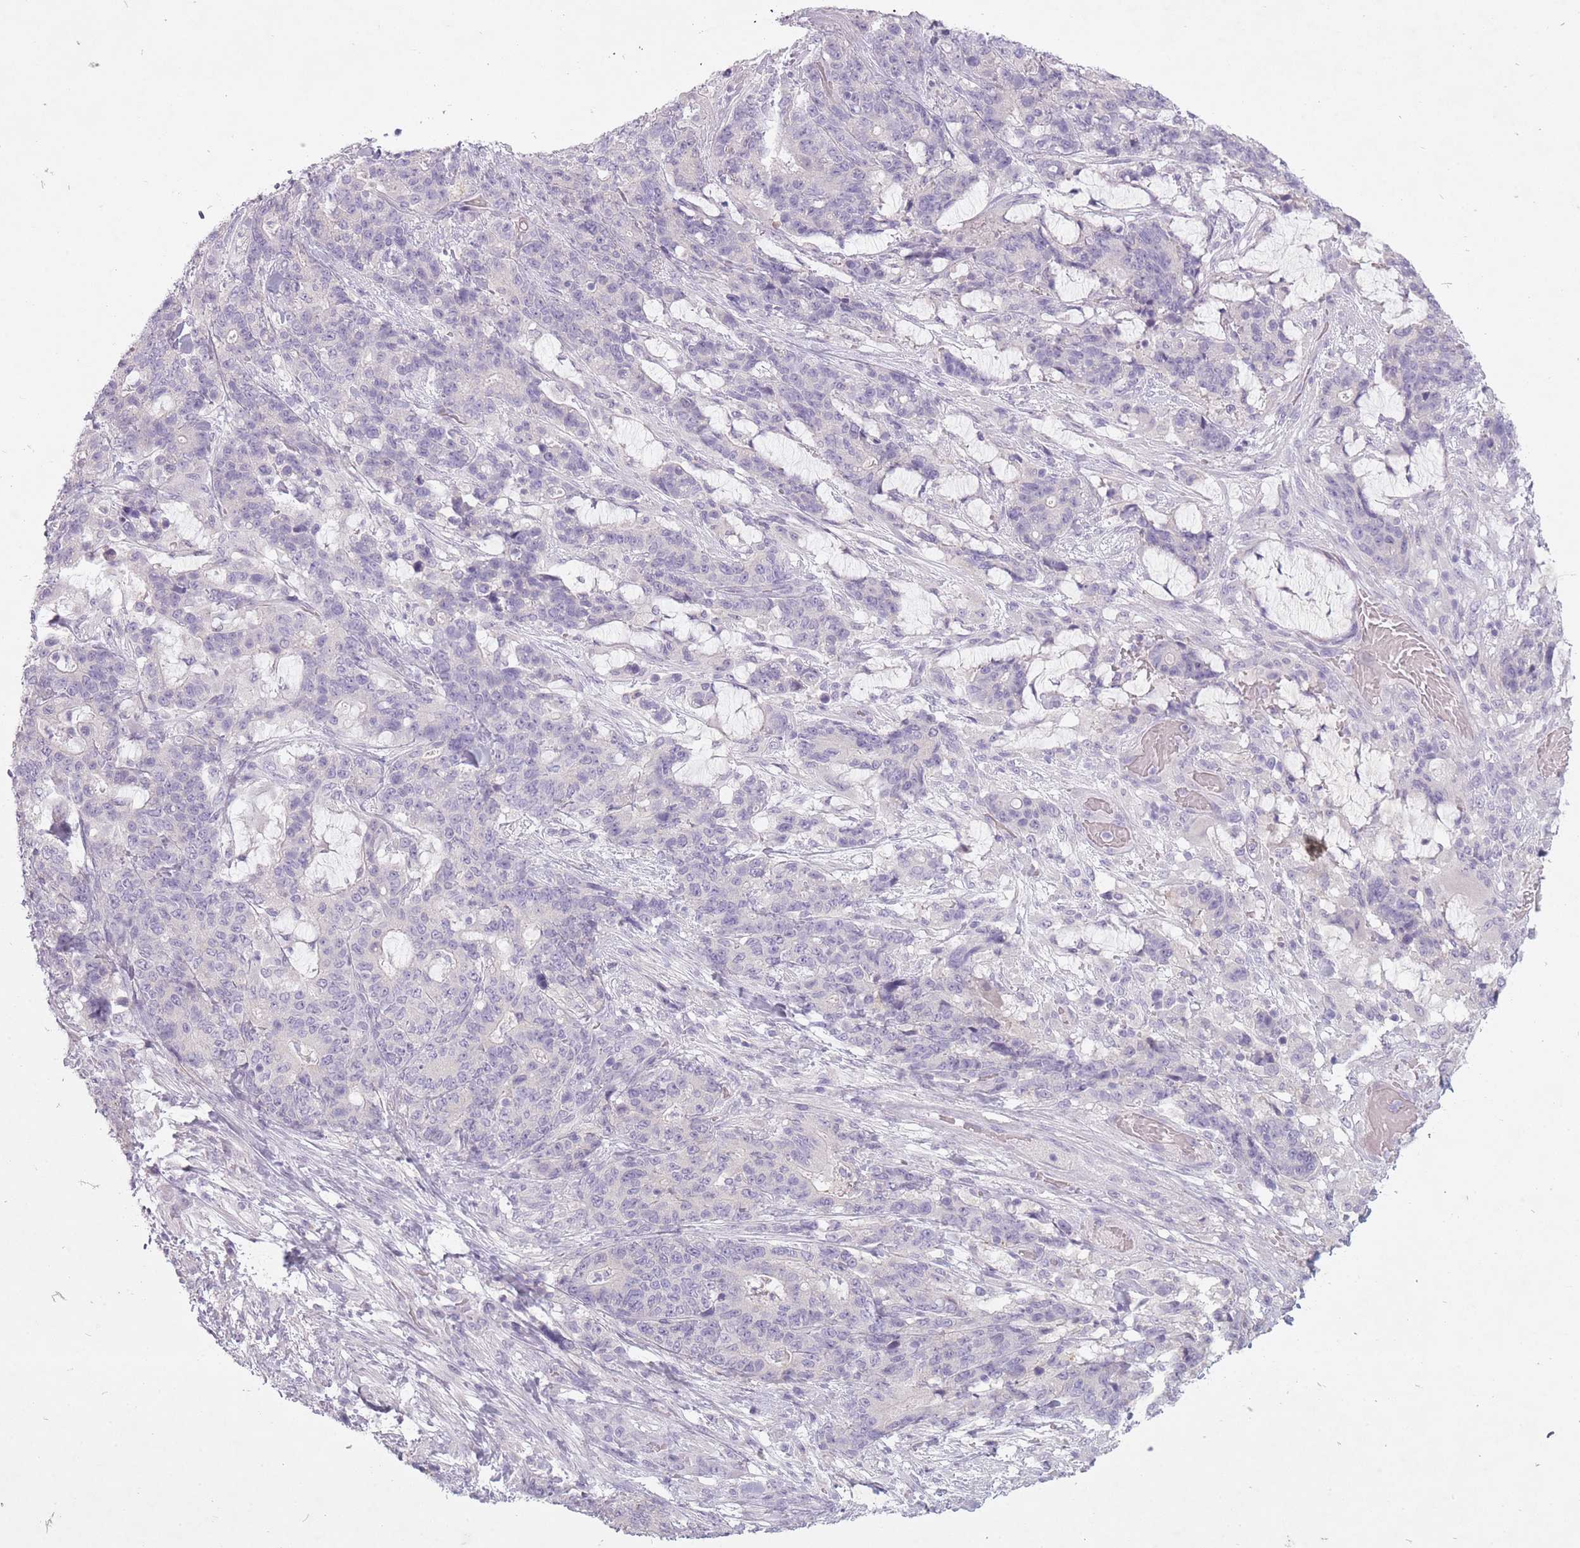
{"staining": {"intensity": "negative", "quantity": "none", "location": "none"}, "tissue": "stomach cancer", "cell_type": "Tumor cells", "image_type": "cancer", "snomed": [{"axis": "morphology", "description": "Normal tissue, NOS"}, {"axis": "morphology", "description": "Adenocarcinoma, NOS"}, {"axis": "topography", "description": "Stomach"}], "caption": "DAB (3,3'-diaminobenzidine) immunohistochemical staining of stomach adenocarcinoma shows no significant staining in tumor cells. (Brightfield microscopy of DAB immunohistochemistry (IHC) at high magnification).", "gene": "FAM43B", "patient": {"sex": "female", "age": 64}}